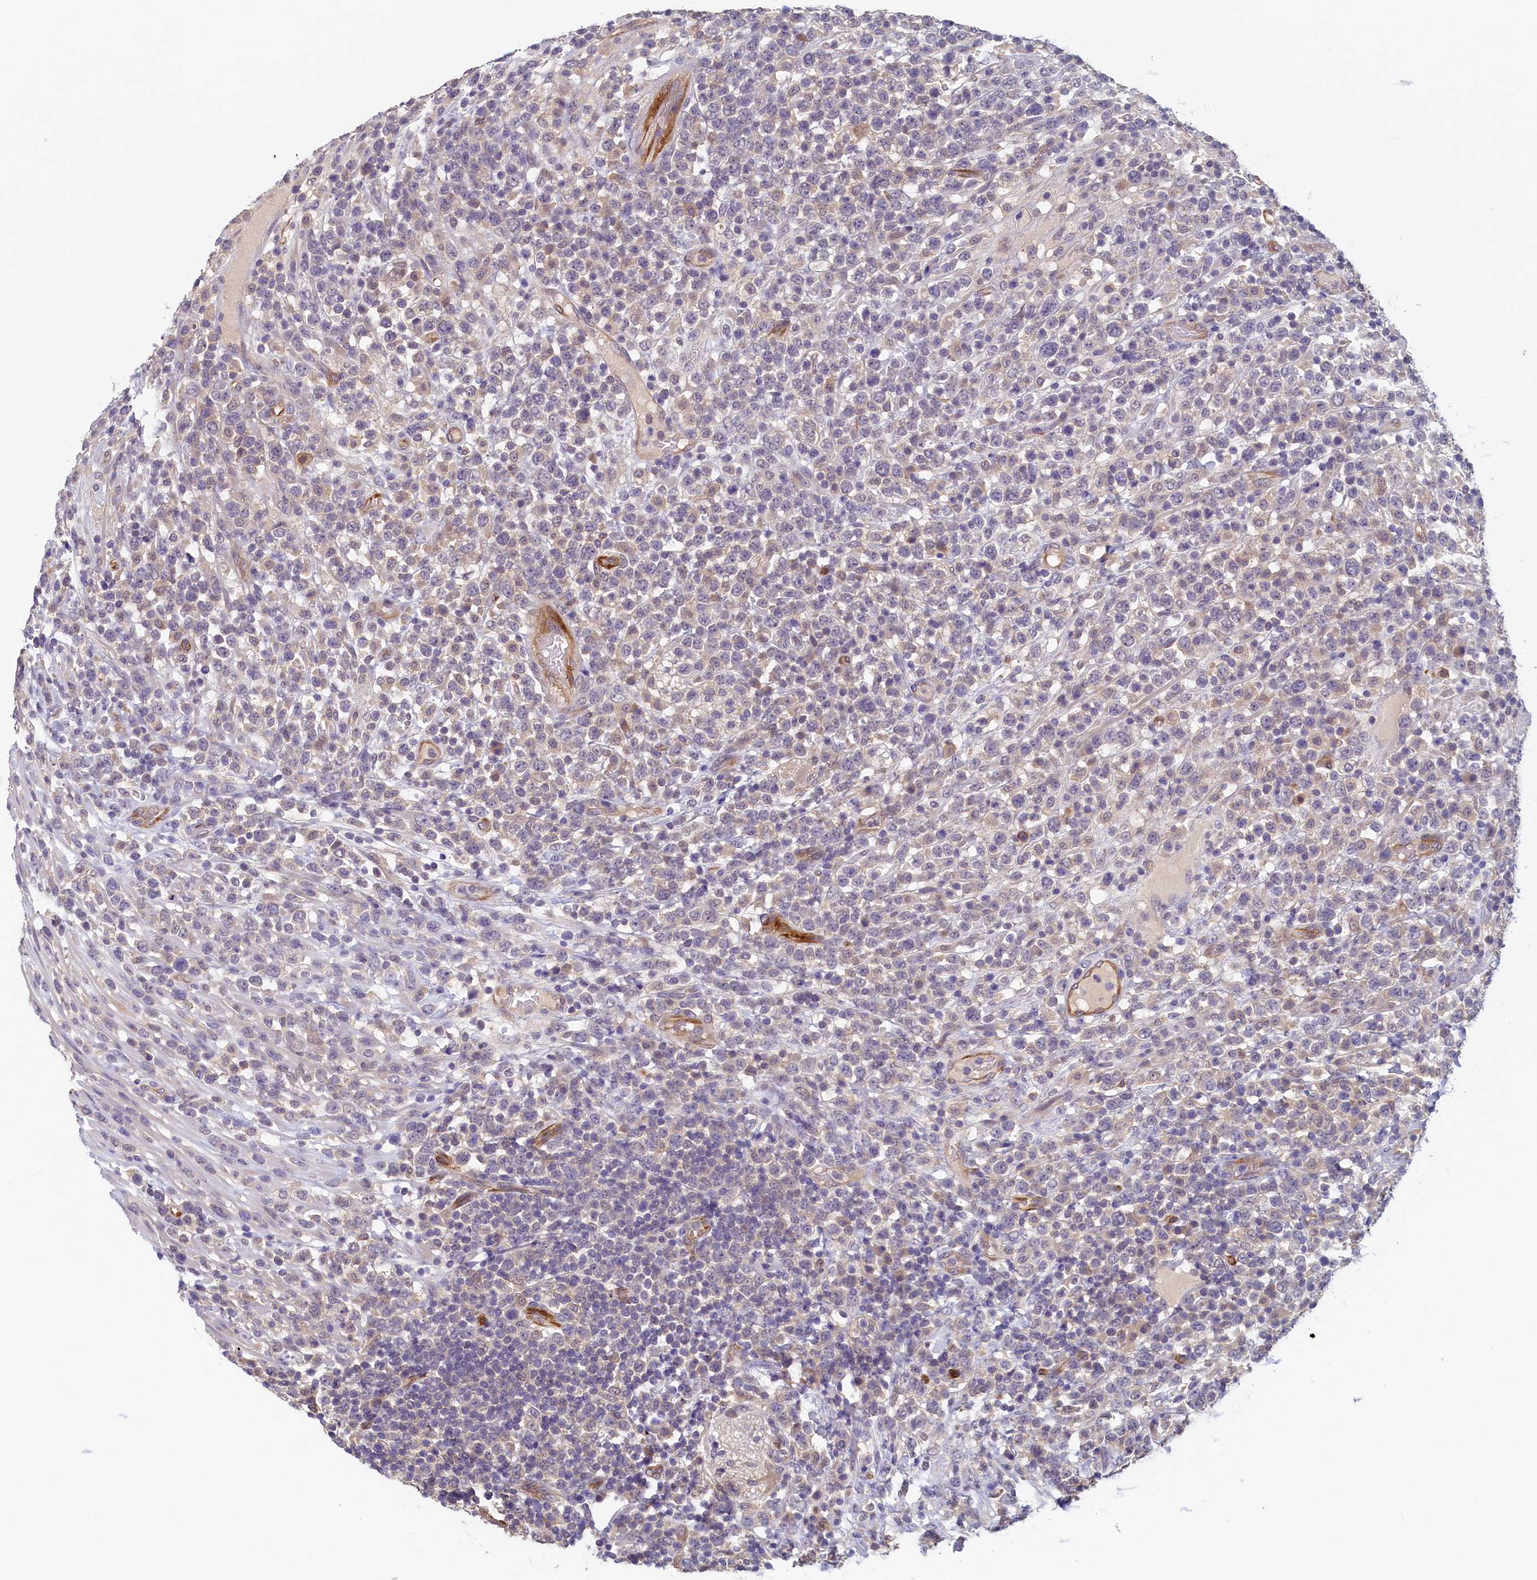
{"staining": {"intensity": "negative", "quantity": "none", "location": "none"}, "tissue": "lymphoma", "cell_type": "Tumor cells", "image_type": "cancer", "snomed": [{"axis": "morphology", "description": "Malignant lymphoma, non-Hodgkin's type, High grade"}, {"axis": "topography", "description": "Colon"}], "caption": "High magnification brightfield microscopy of high-grade malignant lymphoma, non-Hodgkin's type stained with DAB (3,3'-diaminobenzidine) (brown) and counterstained with hematoxylin (blue): tumor cells show no significant positivity.", "gene": "NUBP2", "patient": {"sex": "female", "age": 53}}